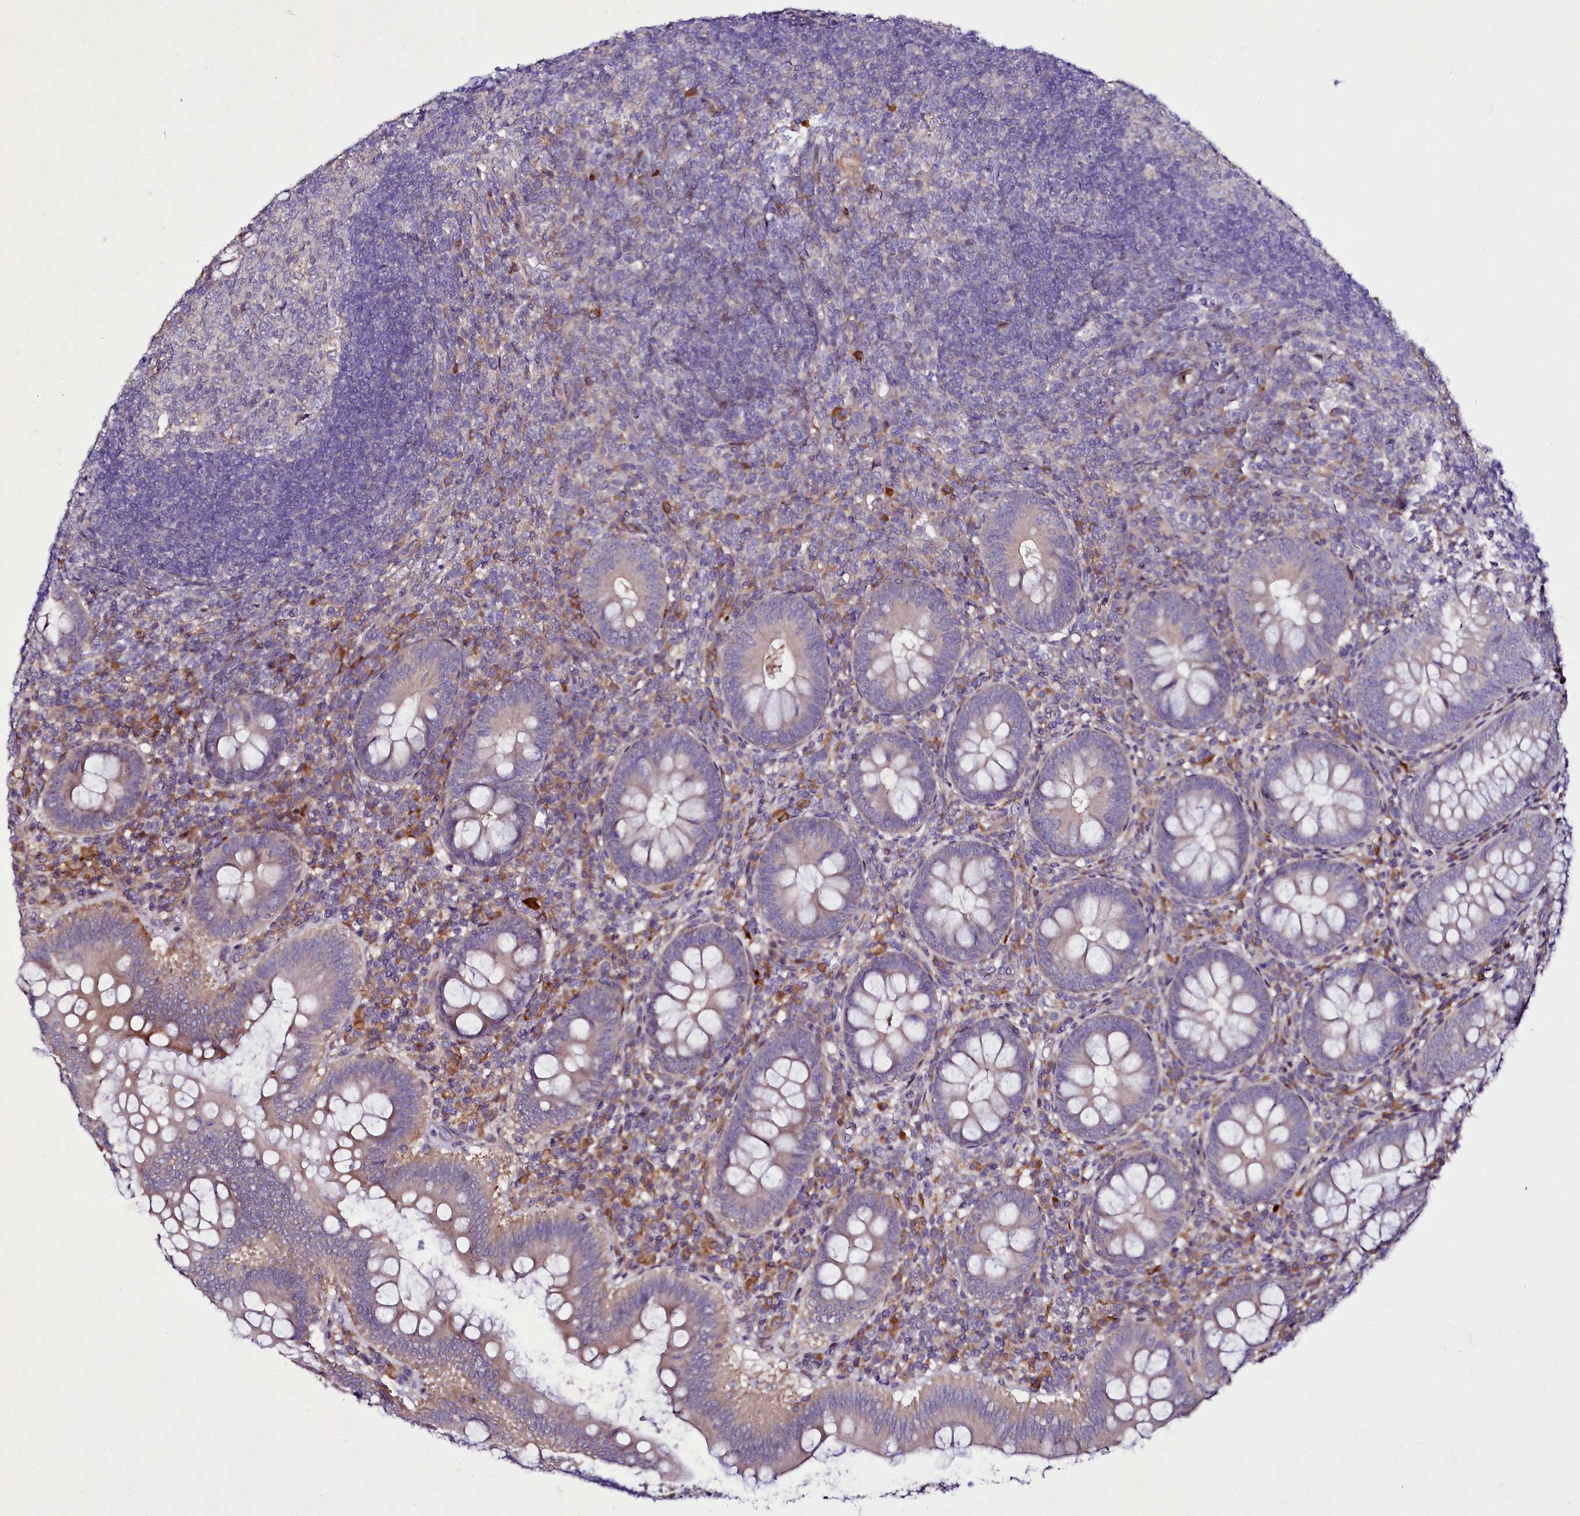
{"staining": {"intensity": "weak", "quantity": "<25%", "location": "cytoplasmic/membranous"}, "tissue": "appendix", "cell_type": "Glandular cells", "image_type": "normal", "snomed": [{"axis": "morphology", "description": "Normal tissue, NOS"}, {"axis": "topography", "description": "Appendix"}], "caption": "This is an IHC histopathology image of benign human appendix. There is no expression in glandular cells.", "gene": "ZC3H12C", "patient": {"sex": "male", "age": 14}}